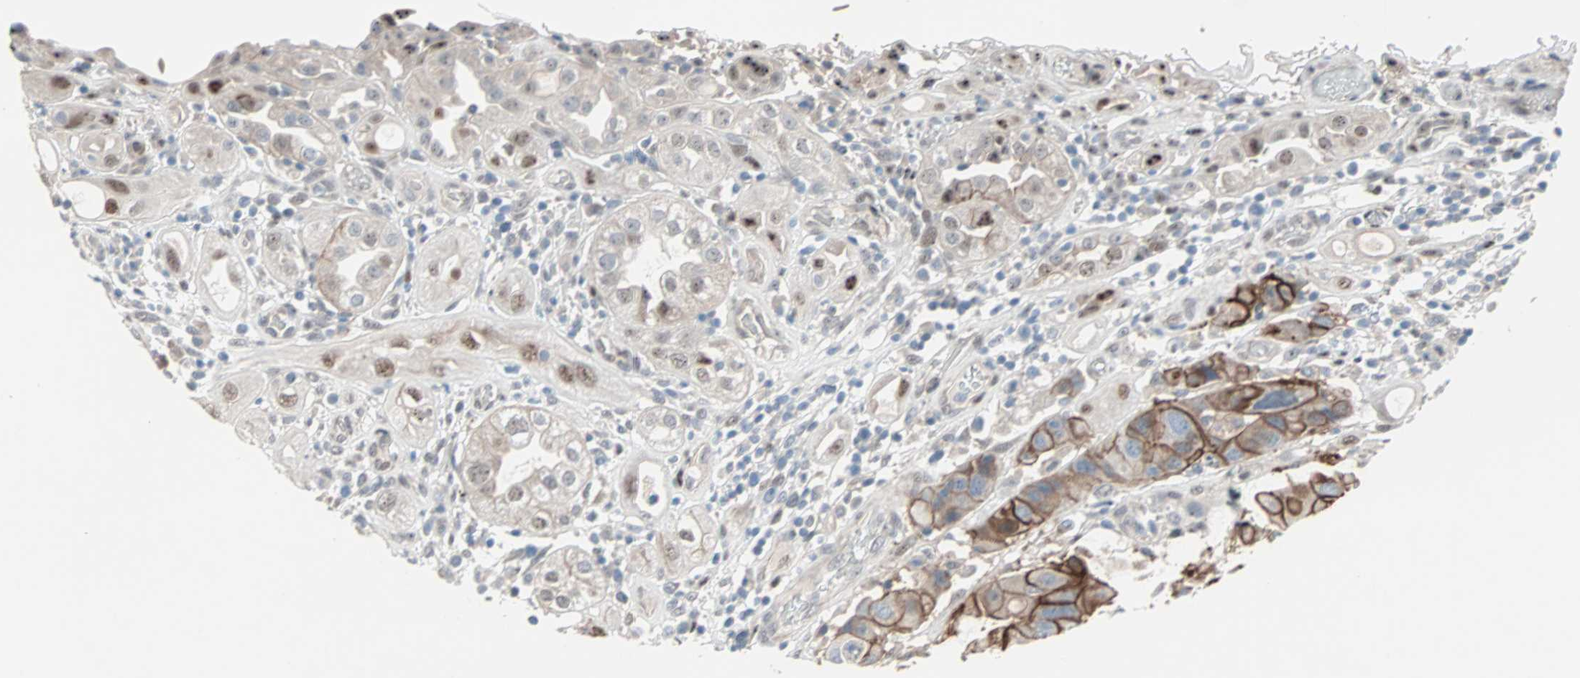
{"staining": {"intensity": "moderate", "quantity": "25%-75%", "location": "cytoplasmic/membranous"}, "tissue": "urothelial cancer", "cell_type": "Tumor cells", "image_type": "cancer", "snomed": [{"axis": "morphology", "description": "Urothelial carcinoma, High grade"}, {"axis": "topography", "description": "Urinary bladder"}], "caption": "Immunohistochemical staining of high-grade urothelial carcinoma exhibits medium levels of moderate cytoplasmic/membranous expression in approximately 25%-75% of tumor cells. (DAB (3,3'-diaminobenzidine) = brown stain, brightfield microscopy at high magnification).", "gene": "CAND2", "patient": {"sex": "female", "age": 64}}